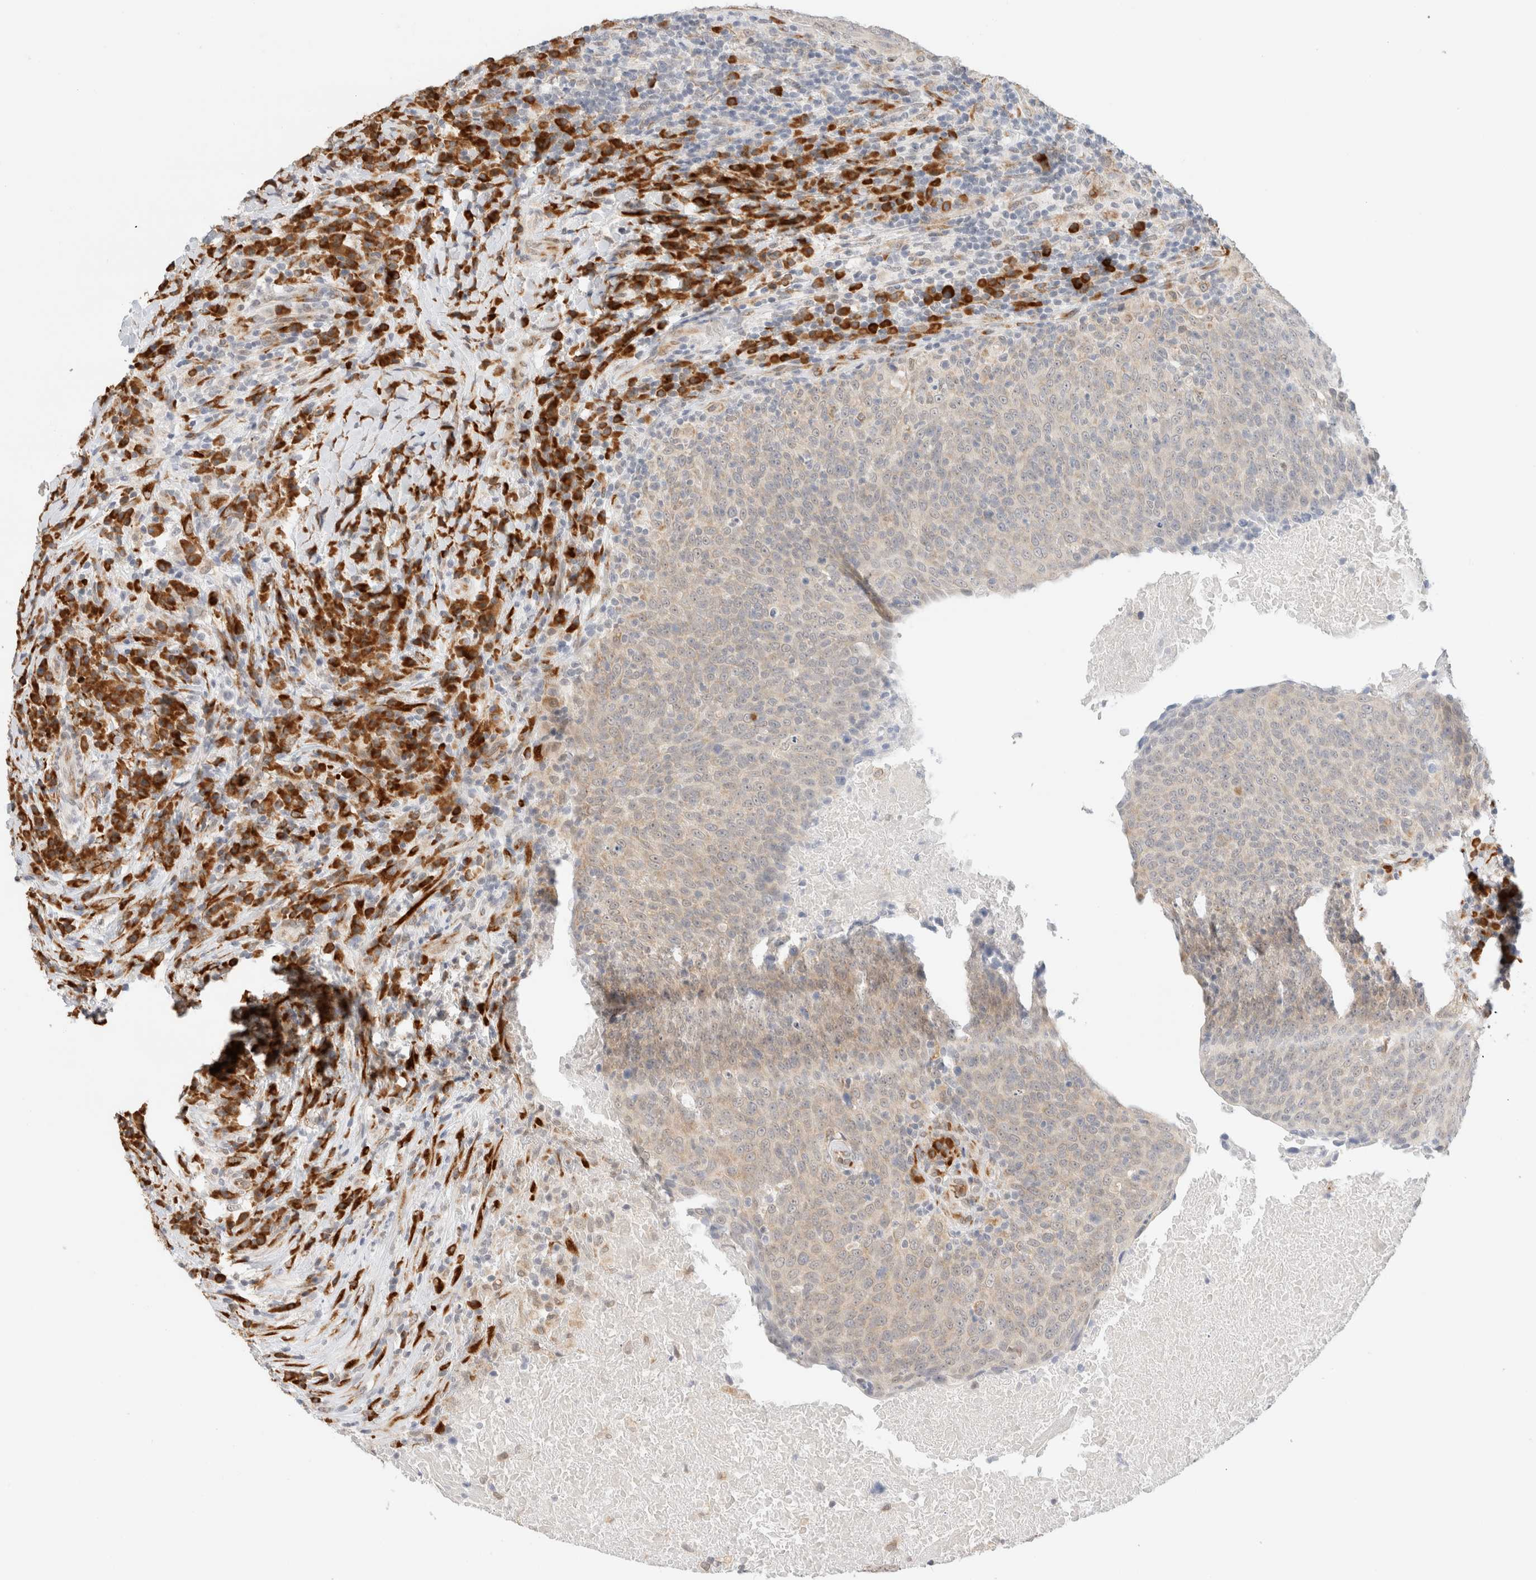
{"staining": {"intensity": "weak", "quantity": ">75%", "location": "cytoplasmic/membranous"}, "tissue": "head and neck cancer", "cell_type": "Tumor cells", "image_type": "cancer", "snomed": [{"axis": "morphology", "description": "Squamous cell carcinoma, NOS"}, {"axis": "morphology", "description": "Squamous cell carcinoma, metastatic, NOS"}, {"axis": "topography", "description": "Lymph node"}, {"axis": "topography", "description": "Head-Neck"}], "caption": "Immunohistochemistry of human head and neck cancer demonstrates low levels of weak cytoplasmic/membranous staining in approximately >75% of tumor cells. (IHC, brightfield microscopy, high magnification).", "gene": "HDLBP", "patient": {"sex": "male", "age": 62}}